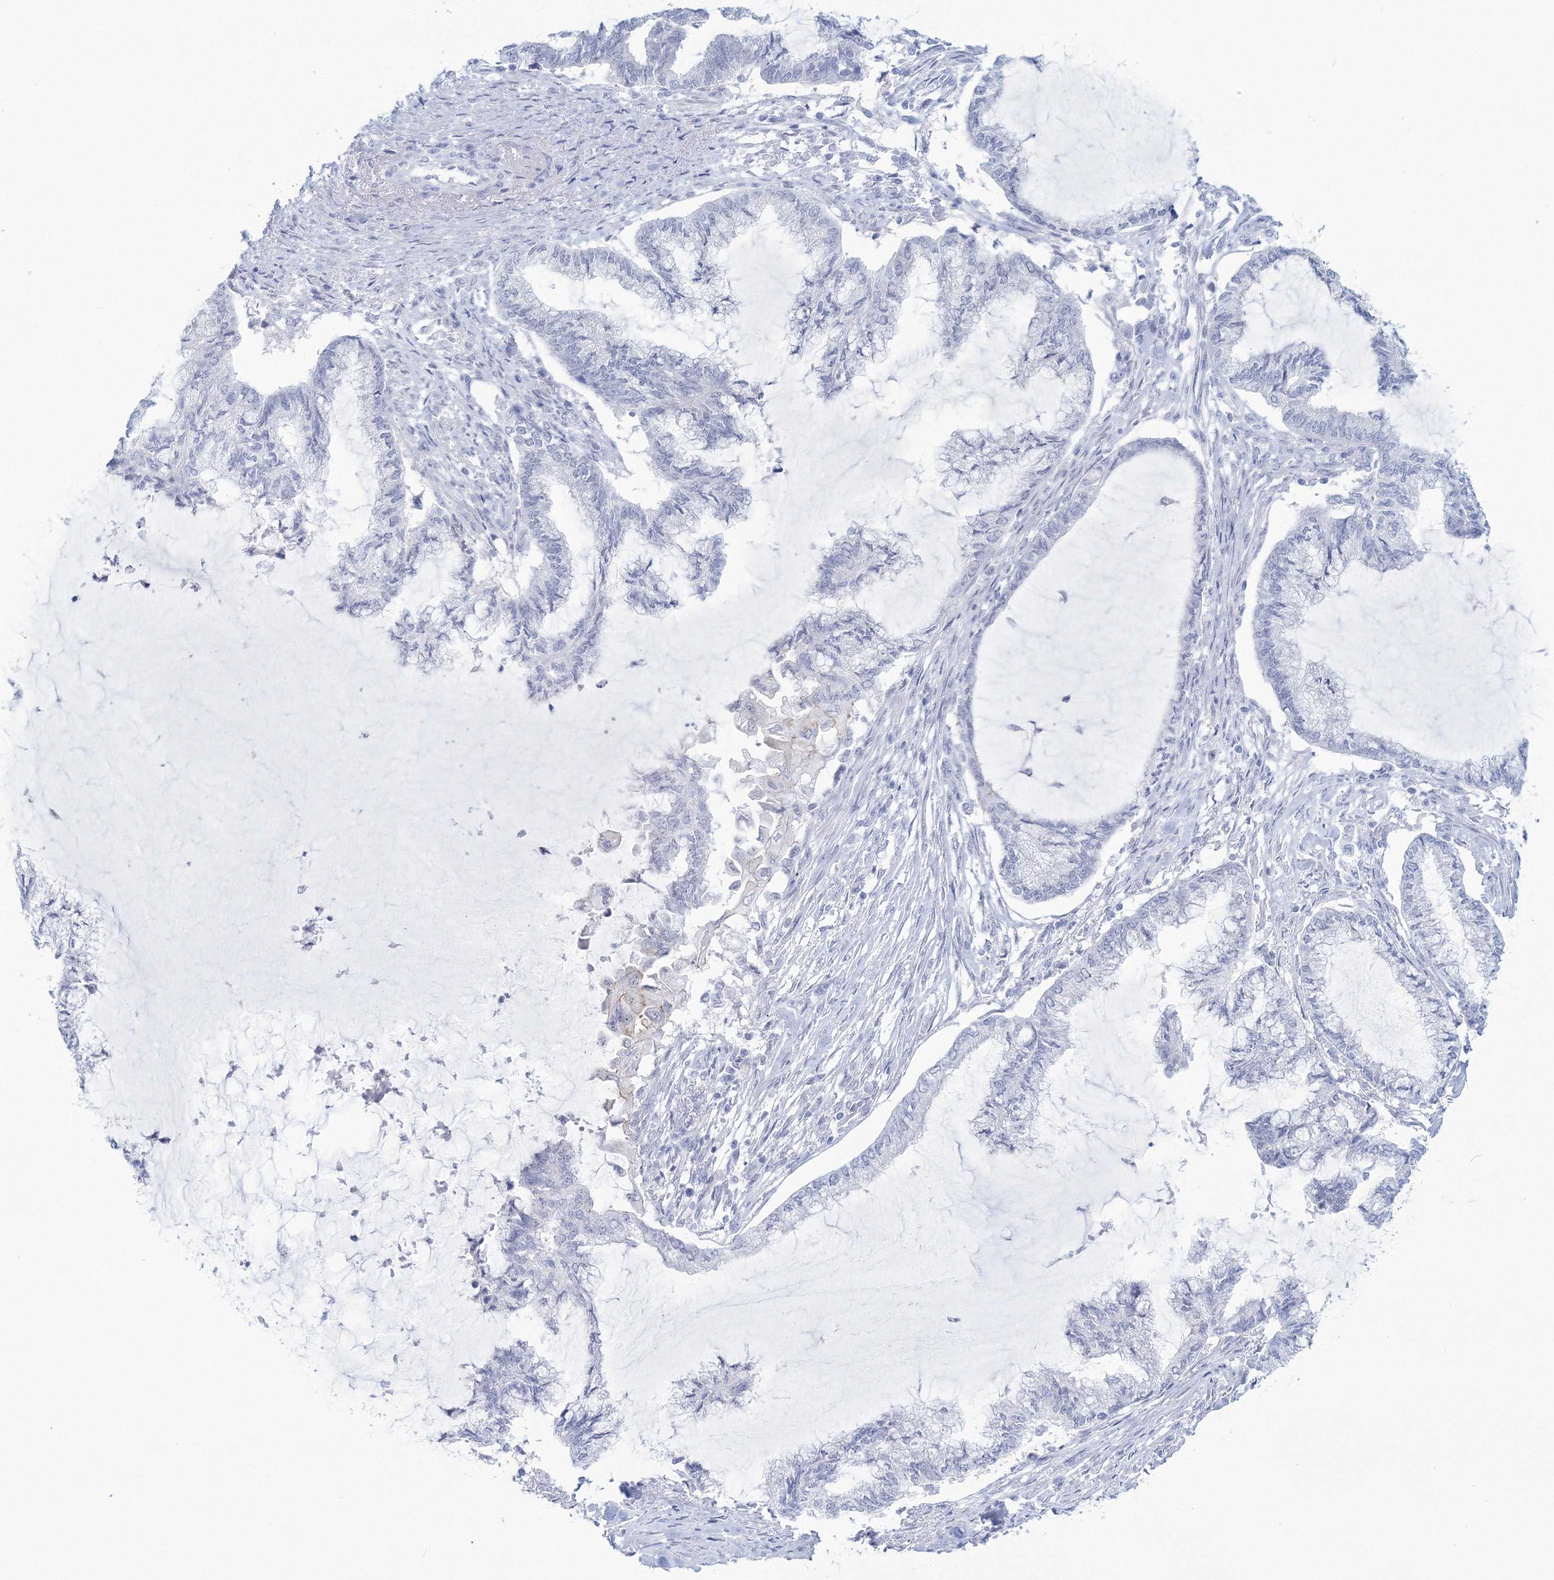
{"staining": {"intensity": "negative", "quantity": "none", "location": "none"}, "tissue": "endometrial cancer", "cell_type": "Tumor cells", "image_type": "cancer", "snomed": [{"axis": "morphology", "description": "Adenocarcinoma, NOS"}, {"axis": "topography", "description": "Endometrium"}], "caption": "Micrograph shows no protein staining in tumor cells of endometrial cancer (adenocarcinoma) tissue.", "gene": "VSIG1", "patient": {"sex": "female", "age": 86}}